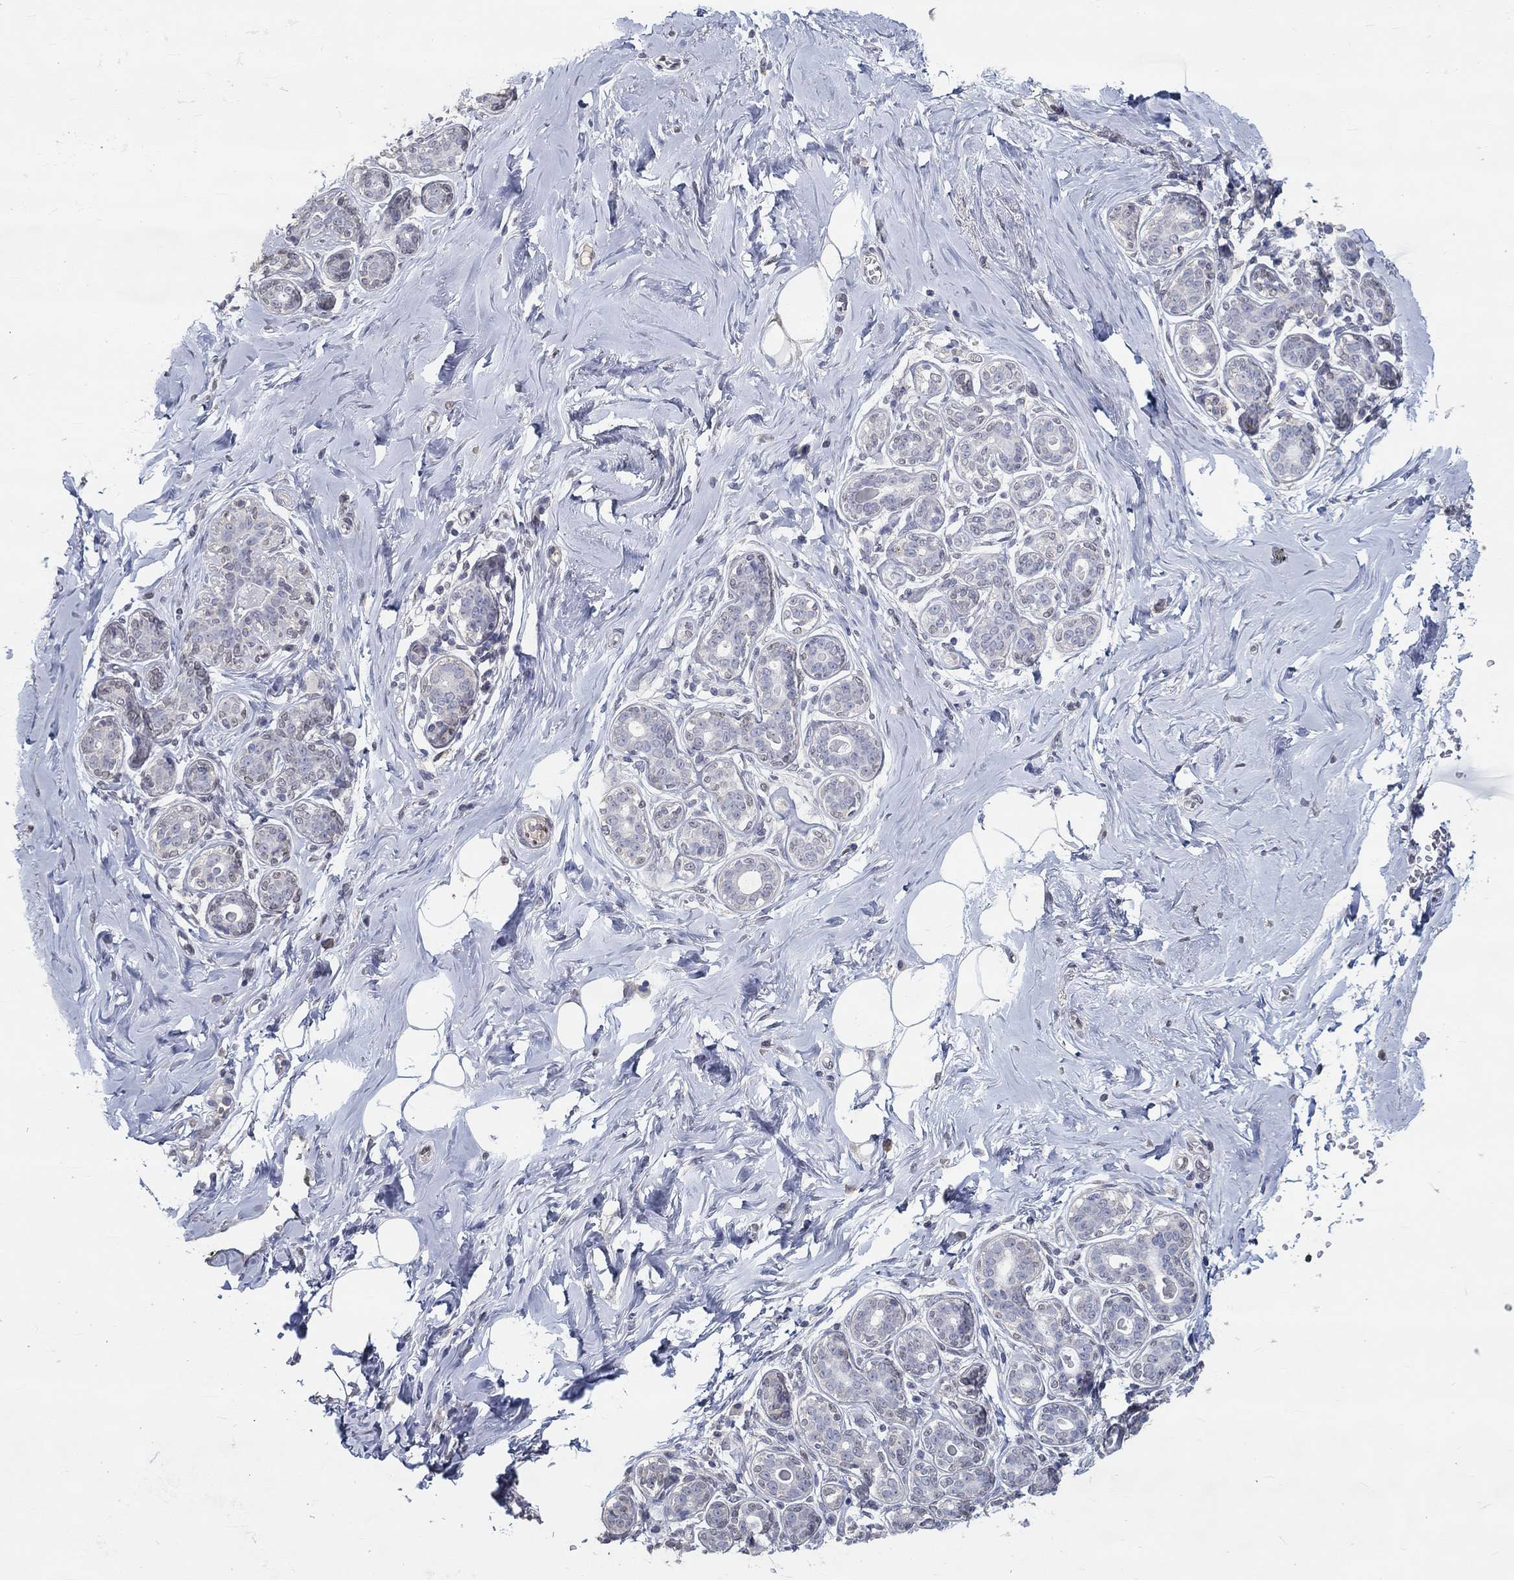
{"staining": {"intensity": "negative", "quantity": "none", "location": "none"}, "tissue": "breast", "cell_type": "Adipocytes", "image_type": "normal", "snomed": [{"axis": "morphology", "description": "Normal tissue, NOS"}, {"axis": "topography", "description": "Skin"}, {"axis": "topography", "description": "Breast"}], "caption": "Immunohistochemical staining of normal human breast exhibits no significant expression in adipocytes.", "gene": "FGF2", "patient": {"sex": "female", "age": 43}}